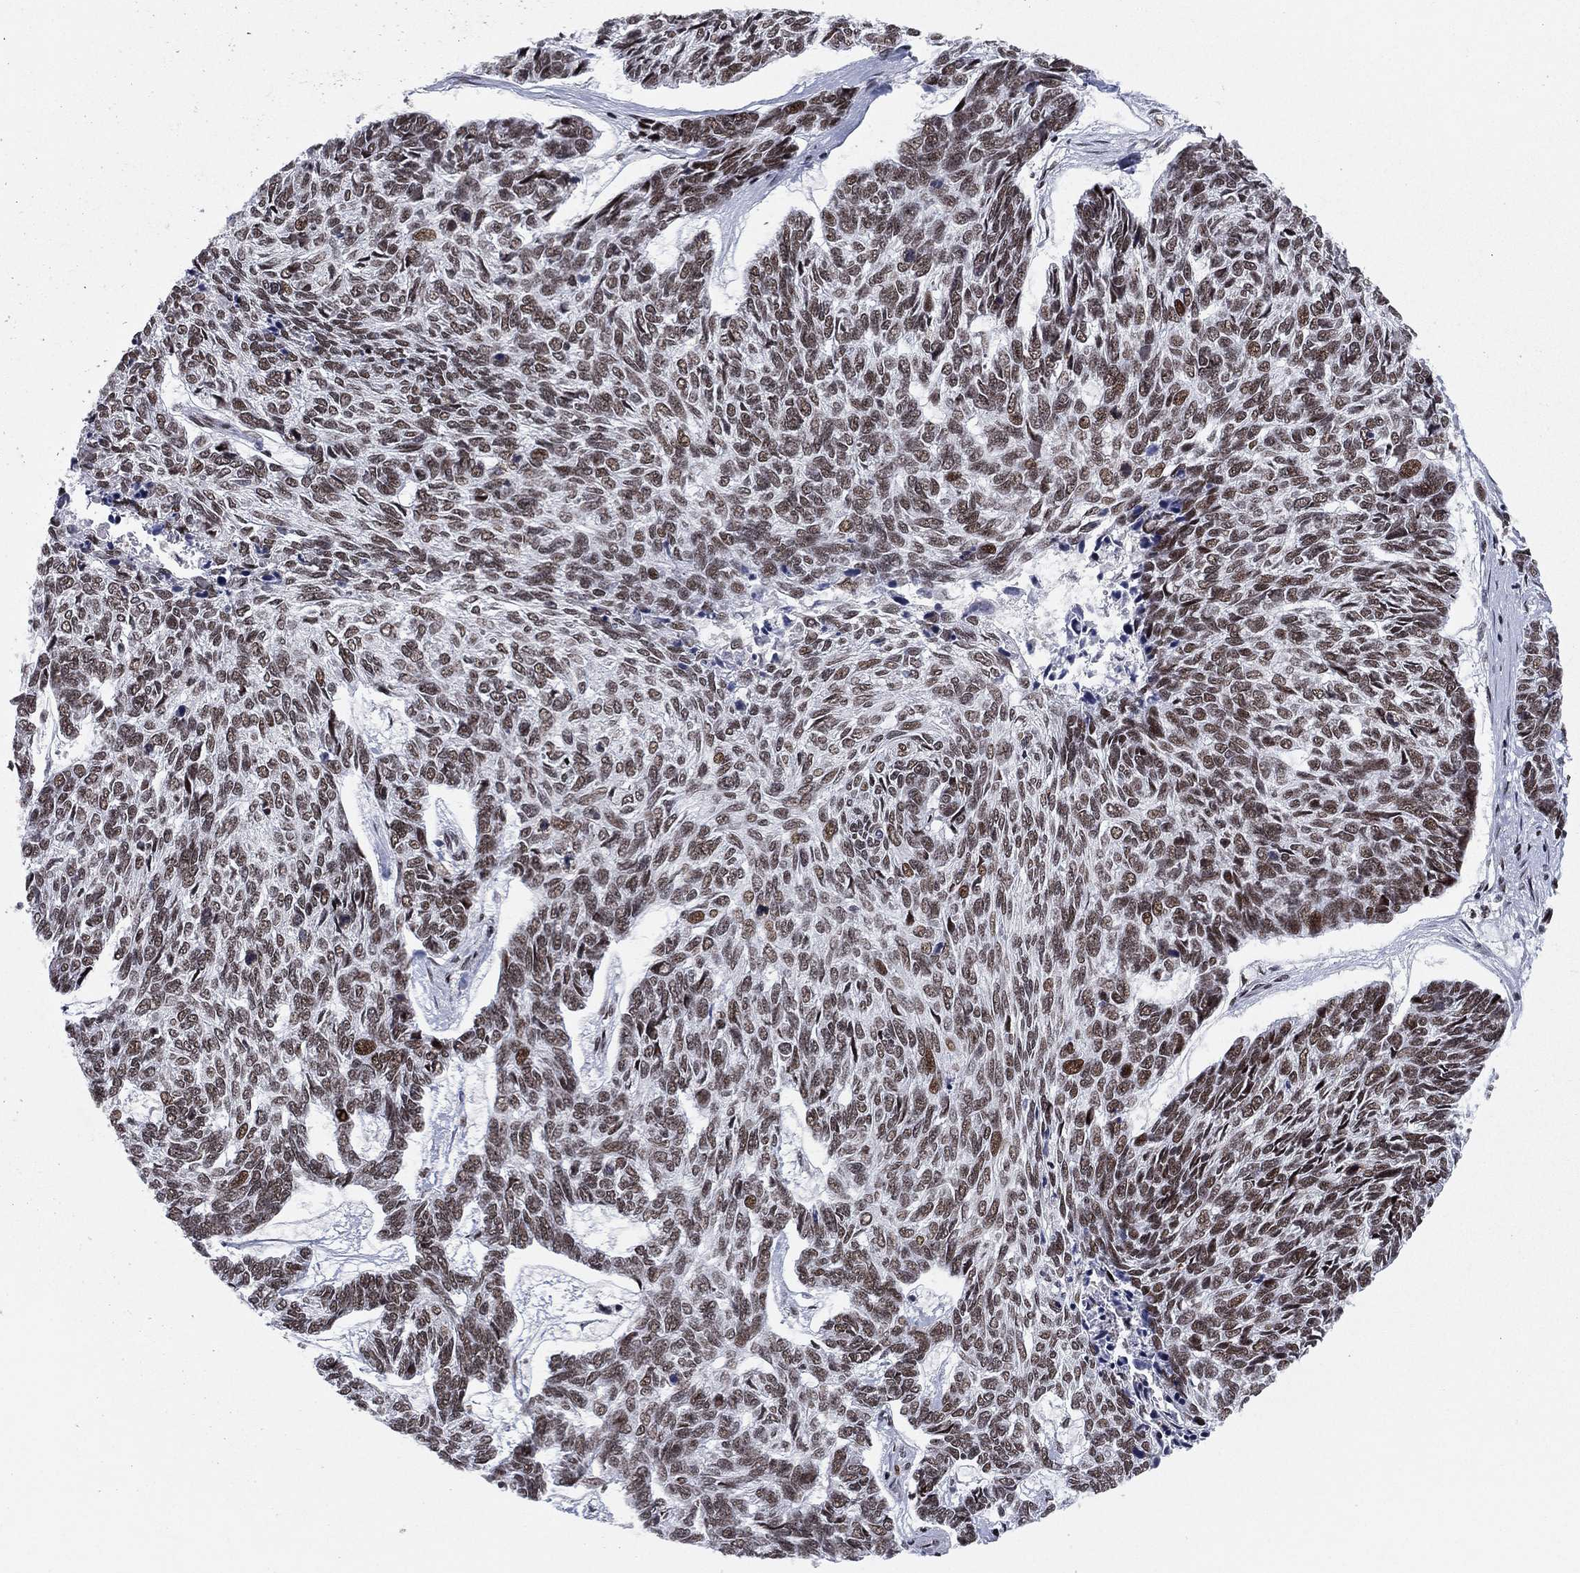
{"staining": {"intensity": "moderate", "quantity": "25%-75%", "location": "nuclear"}, "tissue": "skin cancer", "cell_type": "Tumor cells", "image_type": "cancer", "snomed": [{"axis": "morphology", "description": "Basal cell carcinoma"}, {"axis": "topography", "description": "Skin"}], "caption": "This is an image of immunohistochemistry (IHC) staining of skin cancer, which shows moderate expression in the nuclear of tumor cells.", "gene": "RTF1", "patient": {"sex": "female", "age": 65}}